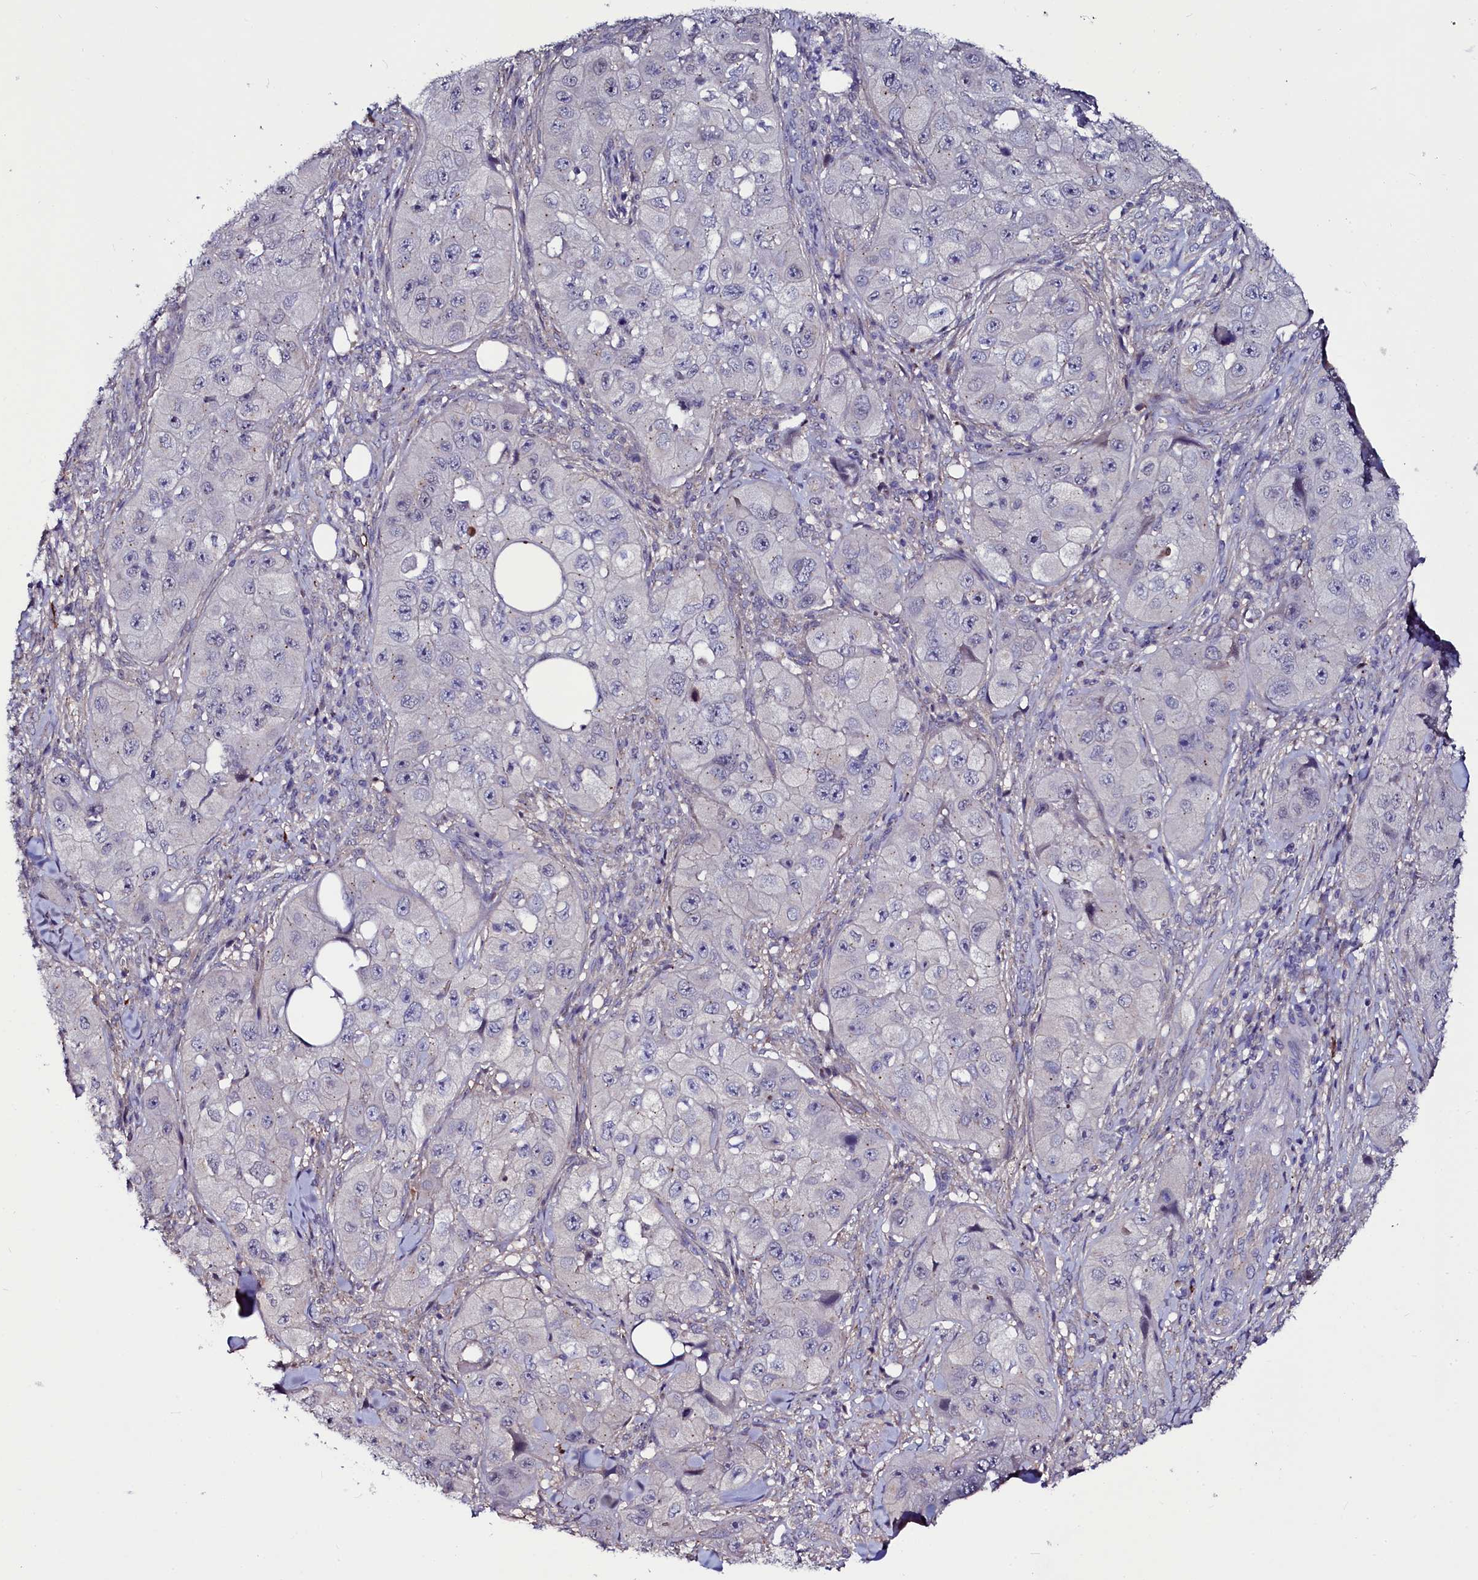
{"staining": {"intensity": "negative", "quantity": "none", "location": "none"}, "tissue": "skin cancer", "cell_type": "Tumor cells", "image_type": "cancer", "snomed": [{"axis": "morphology", "description": "Squamous cell carcinoma, NOS"}, {"axis": "topography", "description": "Skin"}, {"axis": "topography", "description": "Subcutis"}], "caption": "Immunohistochemistry photomicrograph of neoplastic tissue: skin cancer (squamous cell carcinoma) stained with DAB (3,3'-diaminobenzidine) displays no significant protein positivity in tumor cells. (Stains: DAB IHC with hematoxylin counter stain, Microscopy: brightfield microscopy at high magnification).", "gene": "USPL1", "patient": {"sex": "male", "age": 73}}